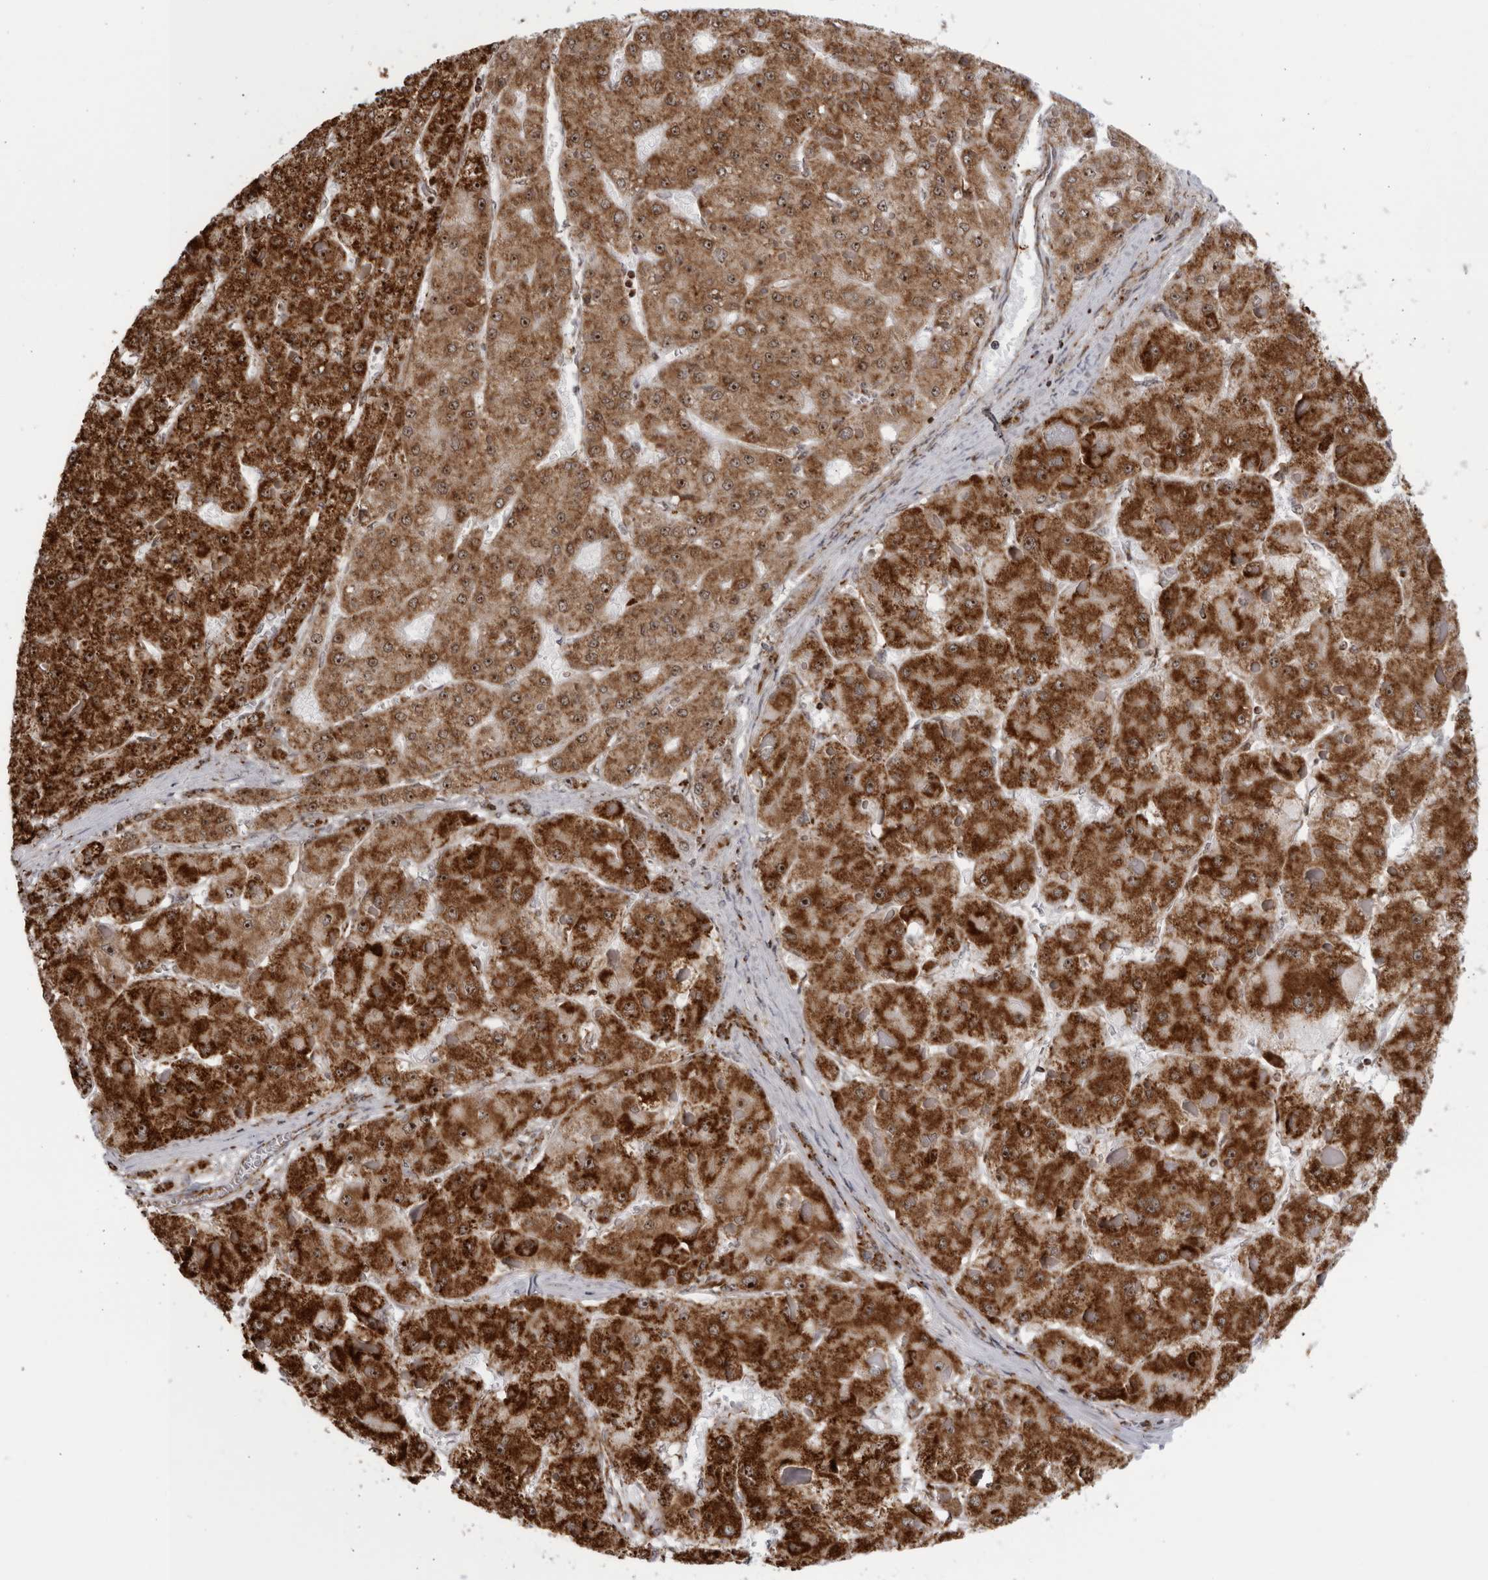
{"staining": {"intensity": "strong", "quantity": ">75%", "location": "cytoplasmic/membranous,nuclear"}, "tissue": "liver cancer", "cell_type": "Tumor cells", "image_type": "cancer", "snomed": [{"axis": "morphology", "description": "Carcinoma, Hepatocellular, NOS"}, {"axis": "topography", "description": "Liver"}], "caption": "Human hepatocellular carcinoma (liver) stained with a protein marker exhibits strong staining in tumor cells.", "gene": "RBM34", "patient": {"sex": "female", "age": 73}}